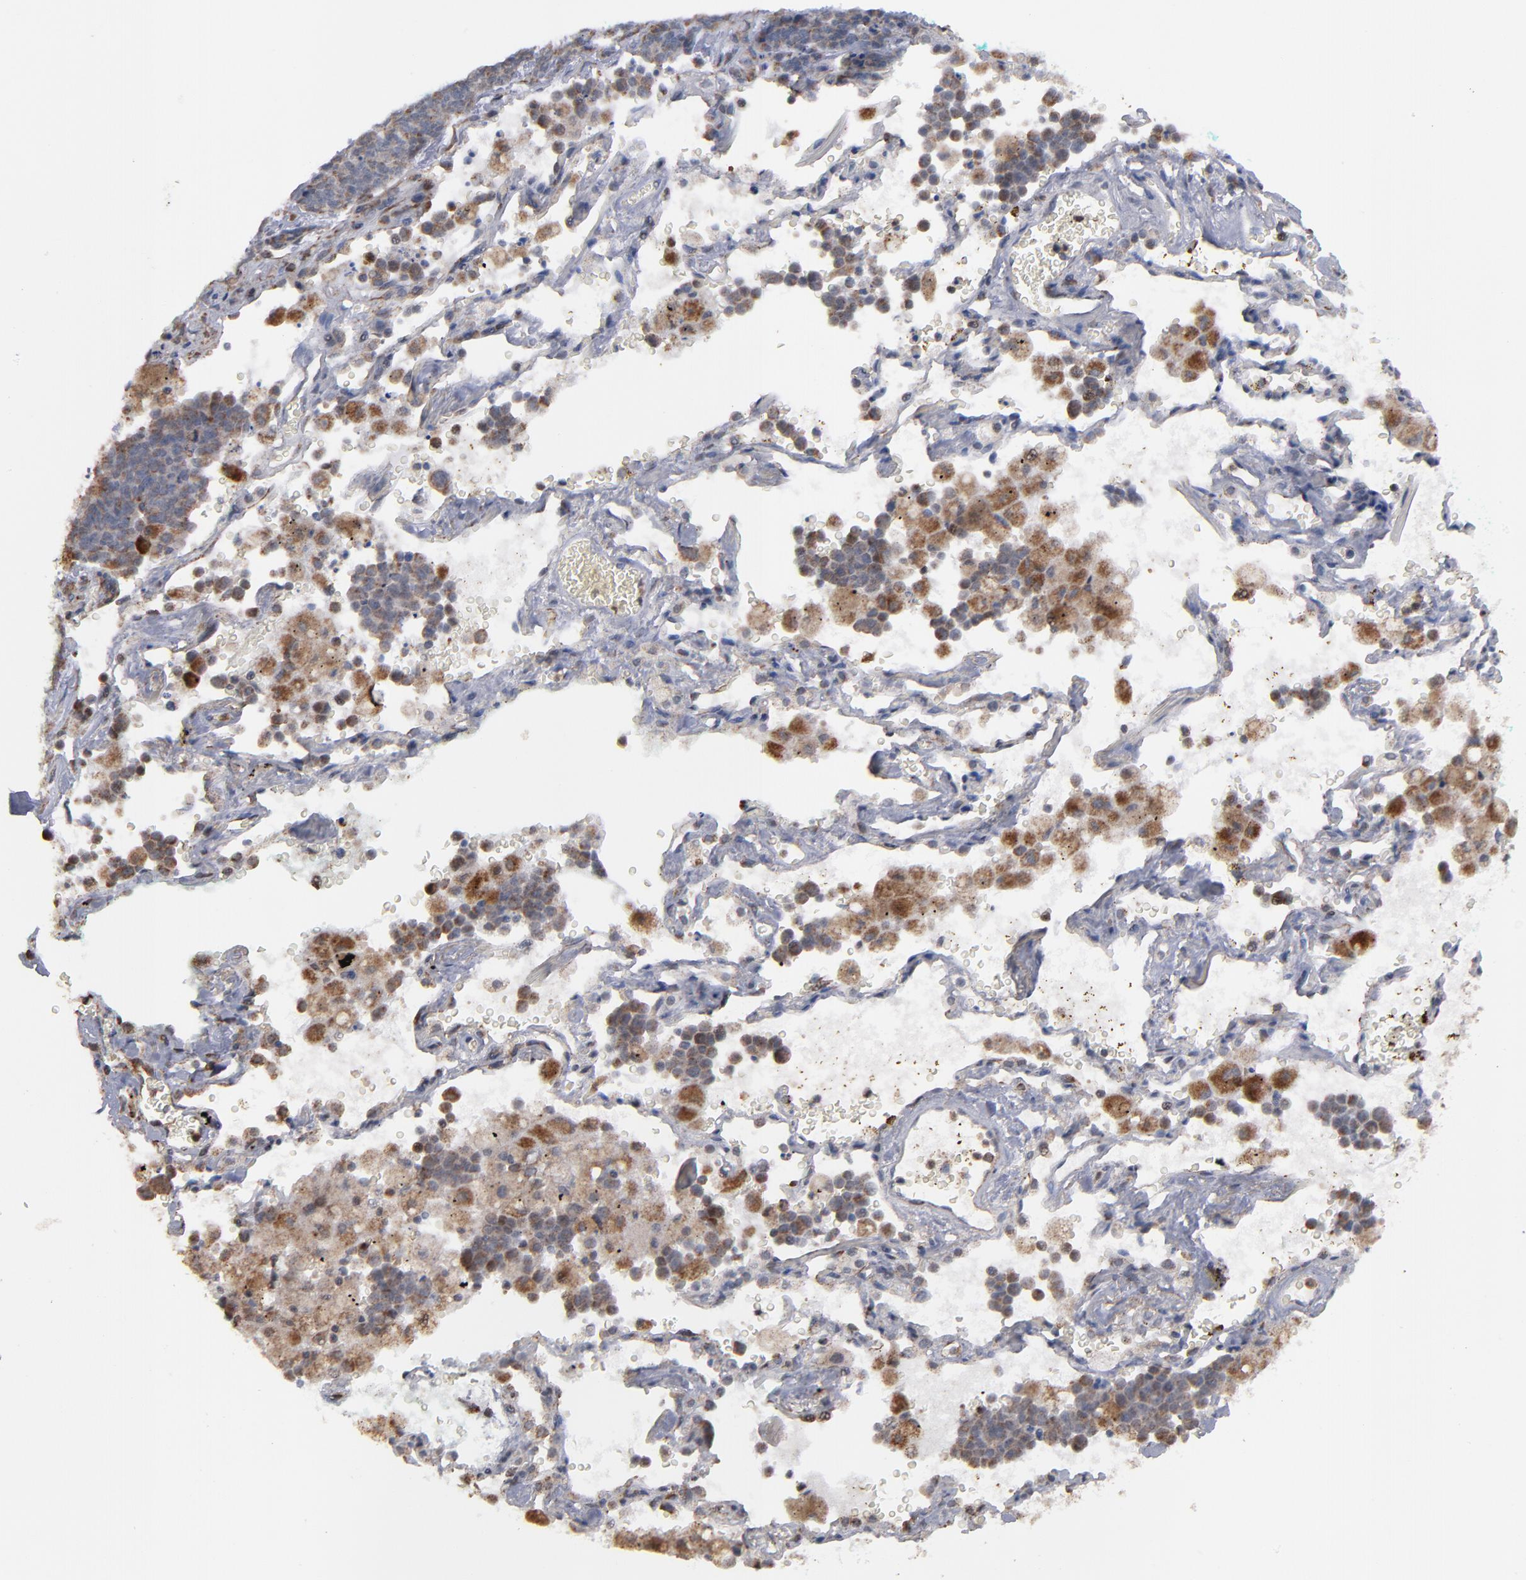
{"staining": {"intensity": "weak", "quantity": ">75%", "location": "cytoplasmic/membranous"}, "tissue": "lung cancer", "cell_type": "Tumor cells", "image_type": "cancer", "snomed": [{"axis": "morphology", "description": "Neoplasm, malignant, NOS"}, {"axis": "topography", "description": "Lung"}], "caption": "Protein analysis of malignant neoplasm (lung) tissue demonstrates weak cytoplasmic/membranous staining in approximately >75% of tumor cells. The protein is stained brown, and the nuclei are stained in blue (DAB IHC with brightfield microscopy, high magnification).", "gene": "MIPOL1", "patient": {"sex": "female", "age": 58}}